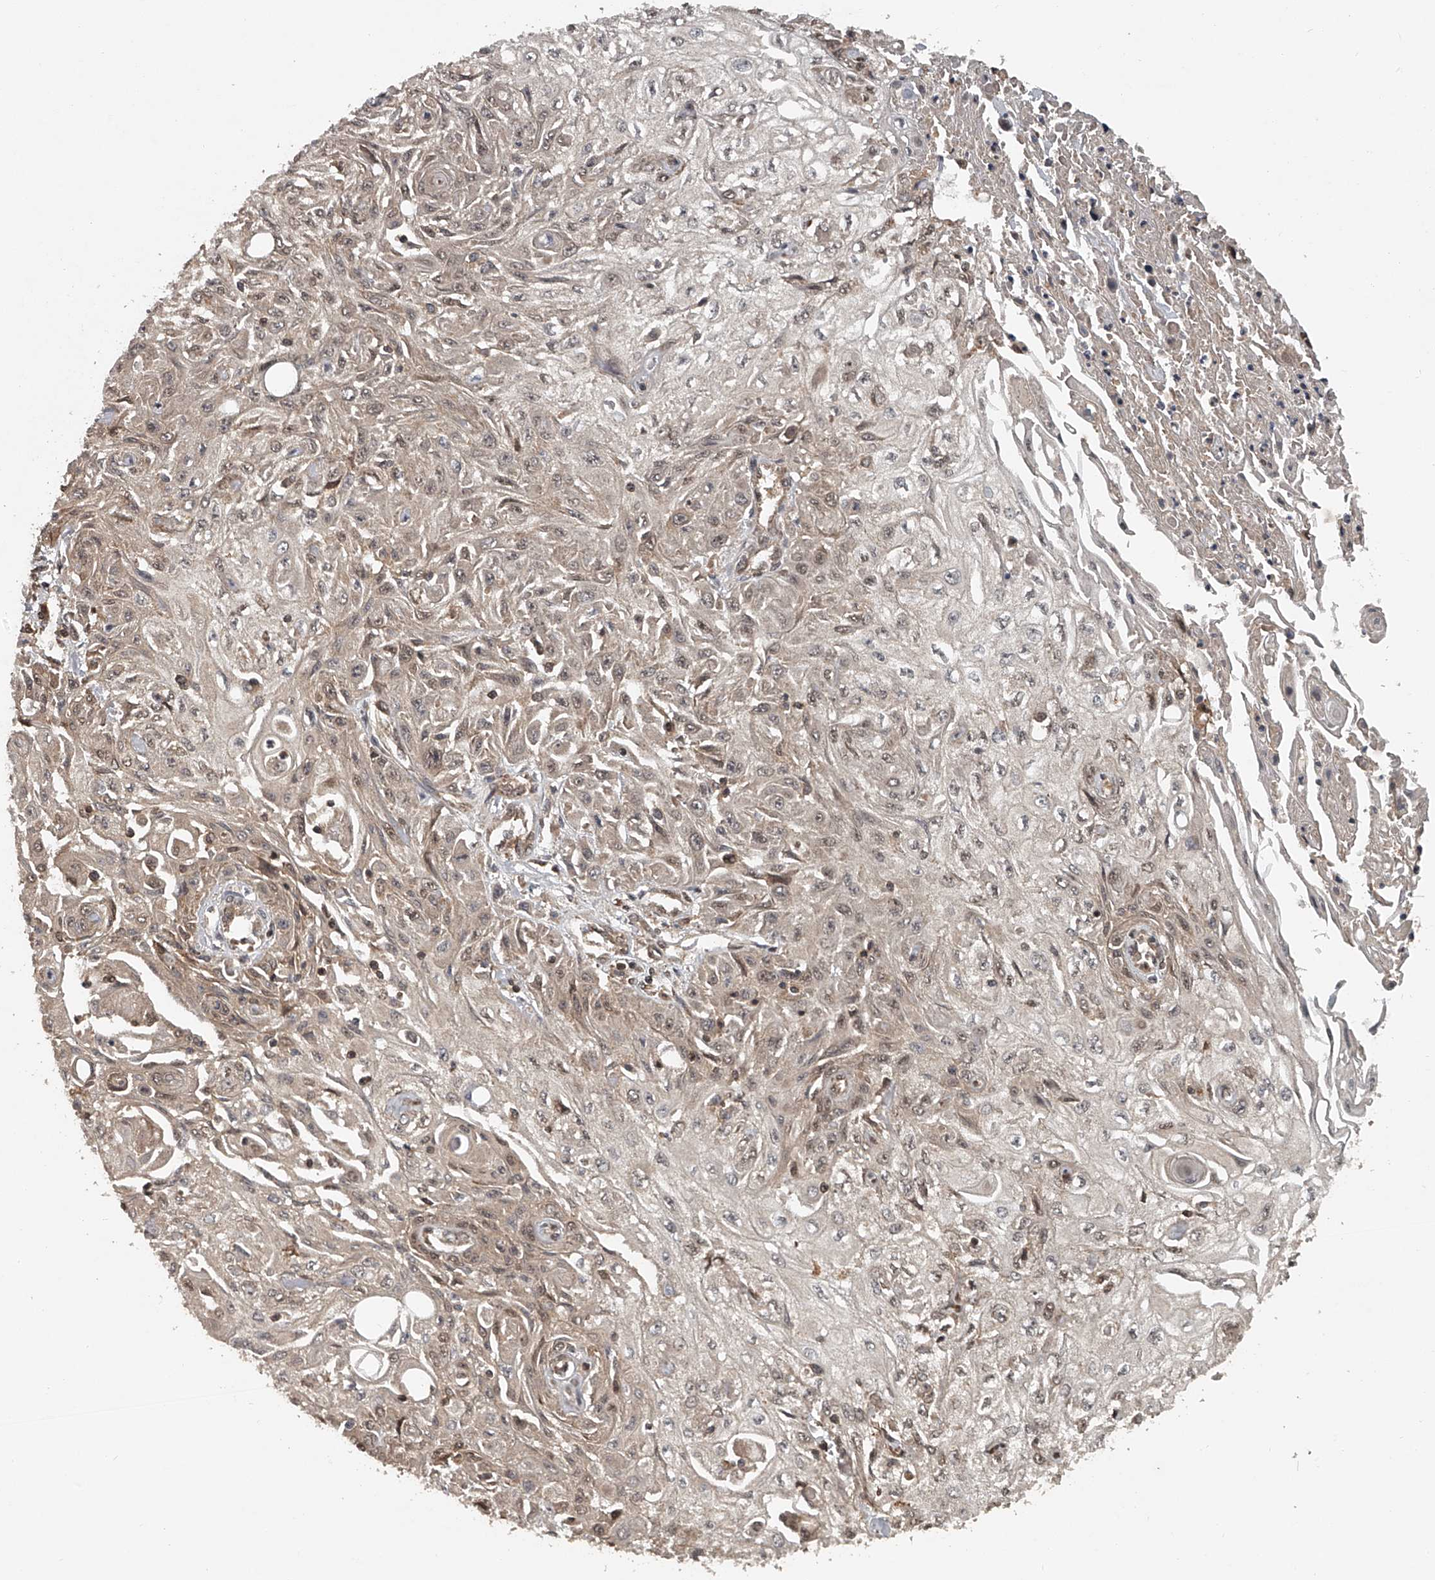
{"staining": {"intensity": "weak", "quantity": "25%-75%", "location": "cytoplasmic/membranous,nuclear"}, "tissue": "skin cancer", "cell_type": "Tumor cells", "image_type": "cancer", "snomed": [{"axis": "morphology", "description": "Squamous cell carcinoma, NOS"}, {"axis": "morphology", "description": "Squamous cell carcinoma, metastatic, NOS"}, {"axis": "topography", "description": "Skin"}, {"axis": "topography", "description": "Lymph node"}], "caption": "Protein staining reveals weak cytoplasmic/membranous and nuclear positivity in approximately 25%-75% of tumor cells in metastatic squamous cell carcinoma (skin).", "gene": "PLEKHG1", "patient": {"sex": "male", "age": 75}}